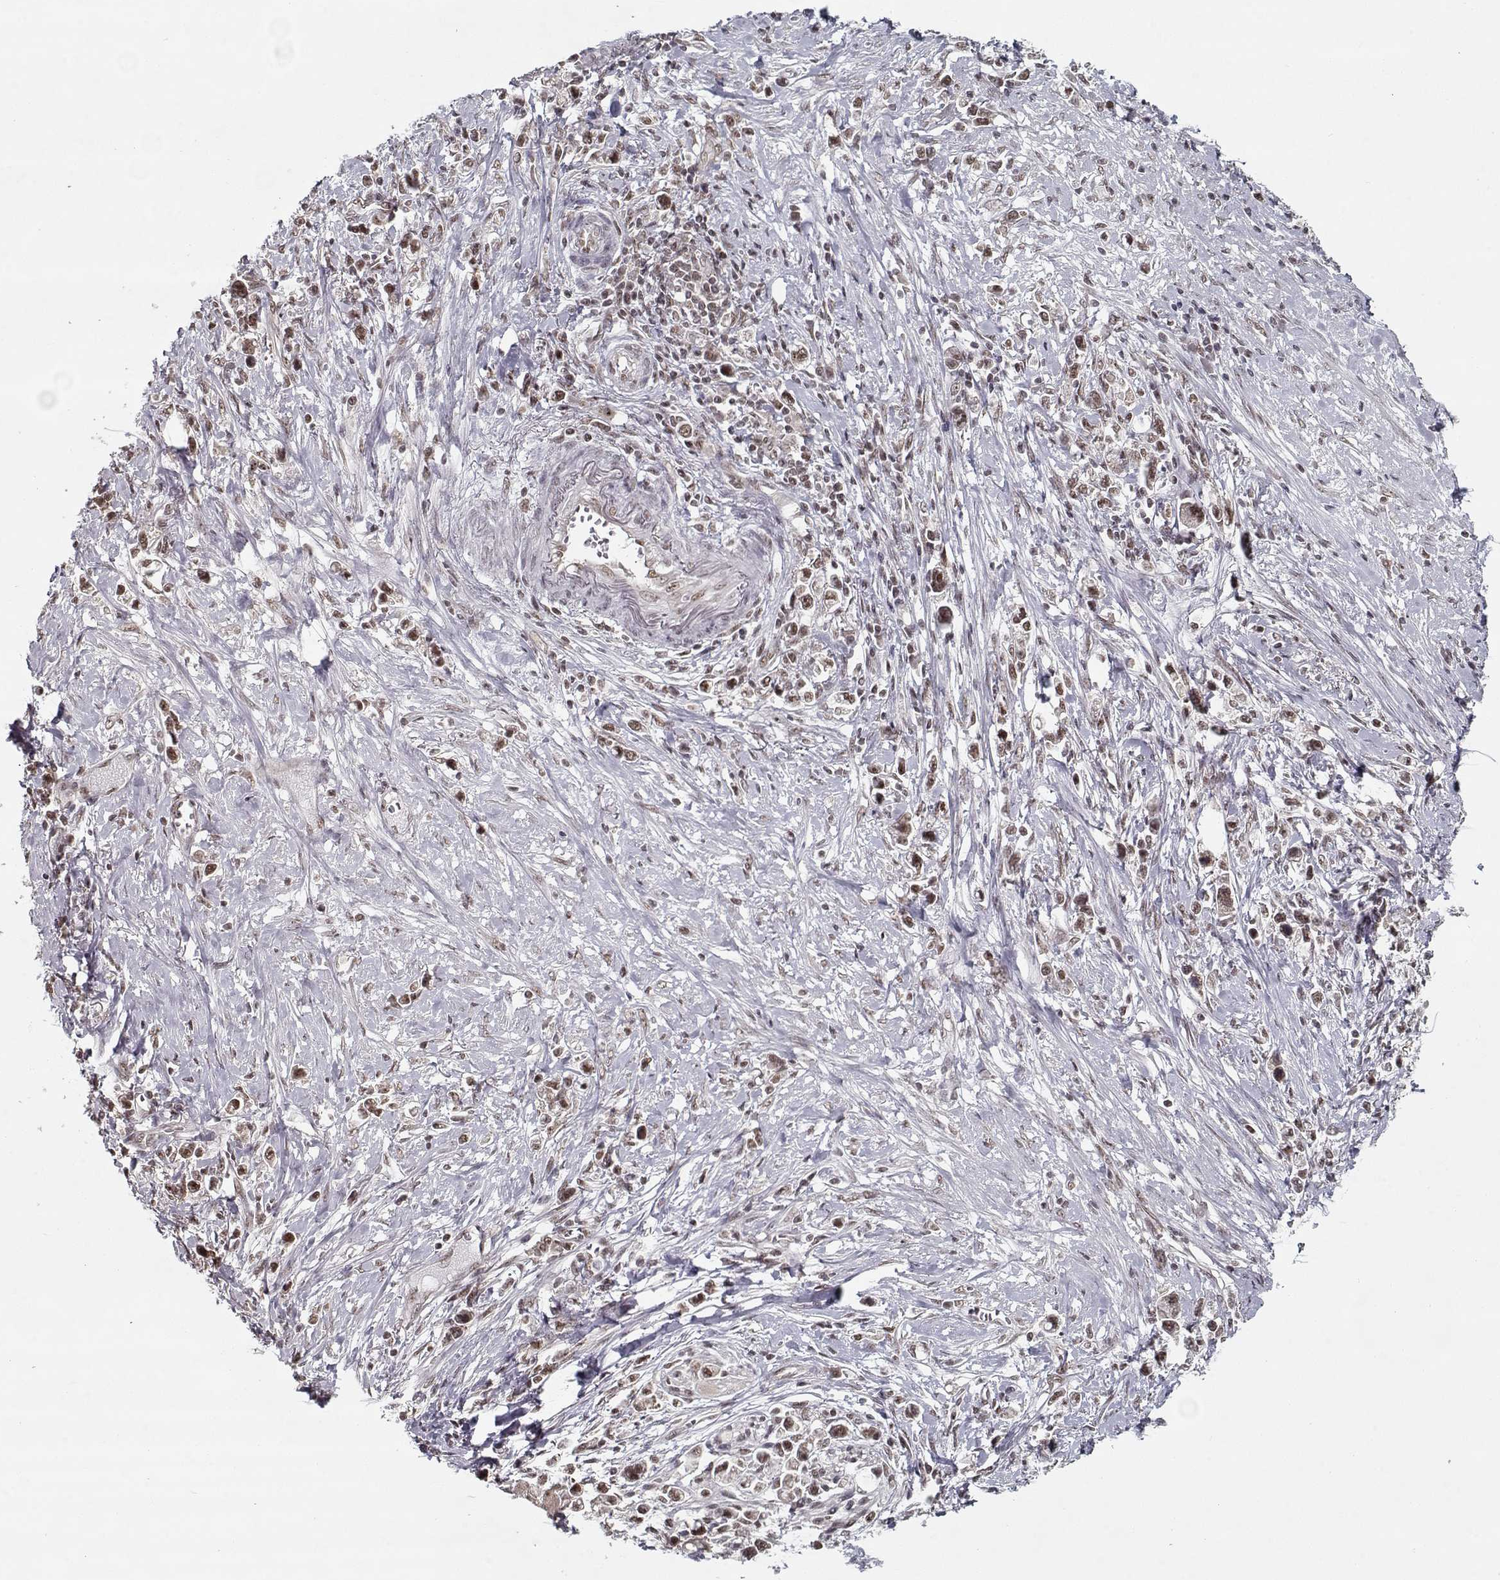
{"staining": {"intensity": "moderate", "quantity": "25%-75%", "location": "cytoplasmic/membranous,nuclear"}, "tissue": "stomach cancer", "cell_type": "Tumor cells", "image_type": "cancer", "snomed": [{"axis": "morphology", "description": "Adenocarcinoma, NOS"}, {"axis": "topography", "description": "Stomach"}], "caption": "Human stomach adenocarcinoma stained with a brown dye demonstrates moderate cytoplasmic/membranous and nuclear positive expression in about 25%-75% of tumor cells.", "gene": "TESPA1", "patient": {"sex": "male", "age": 63}}